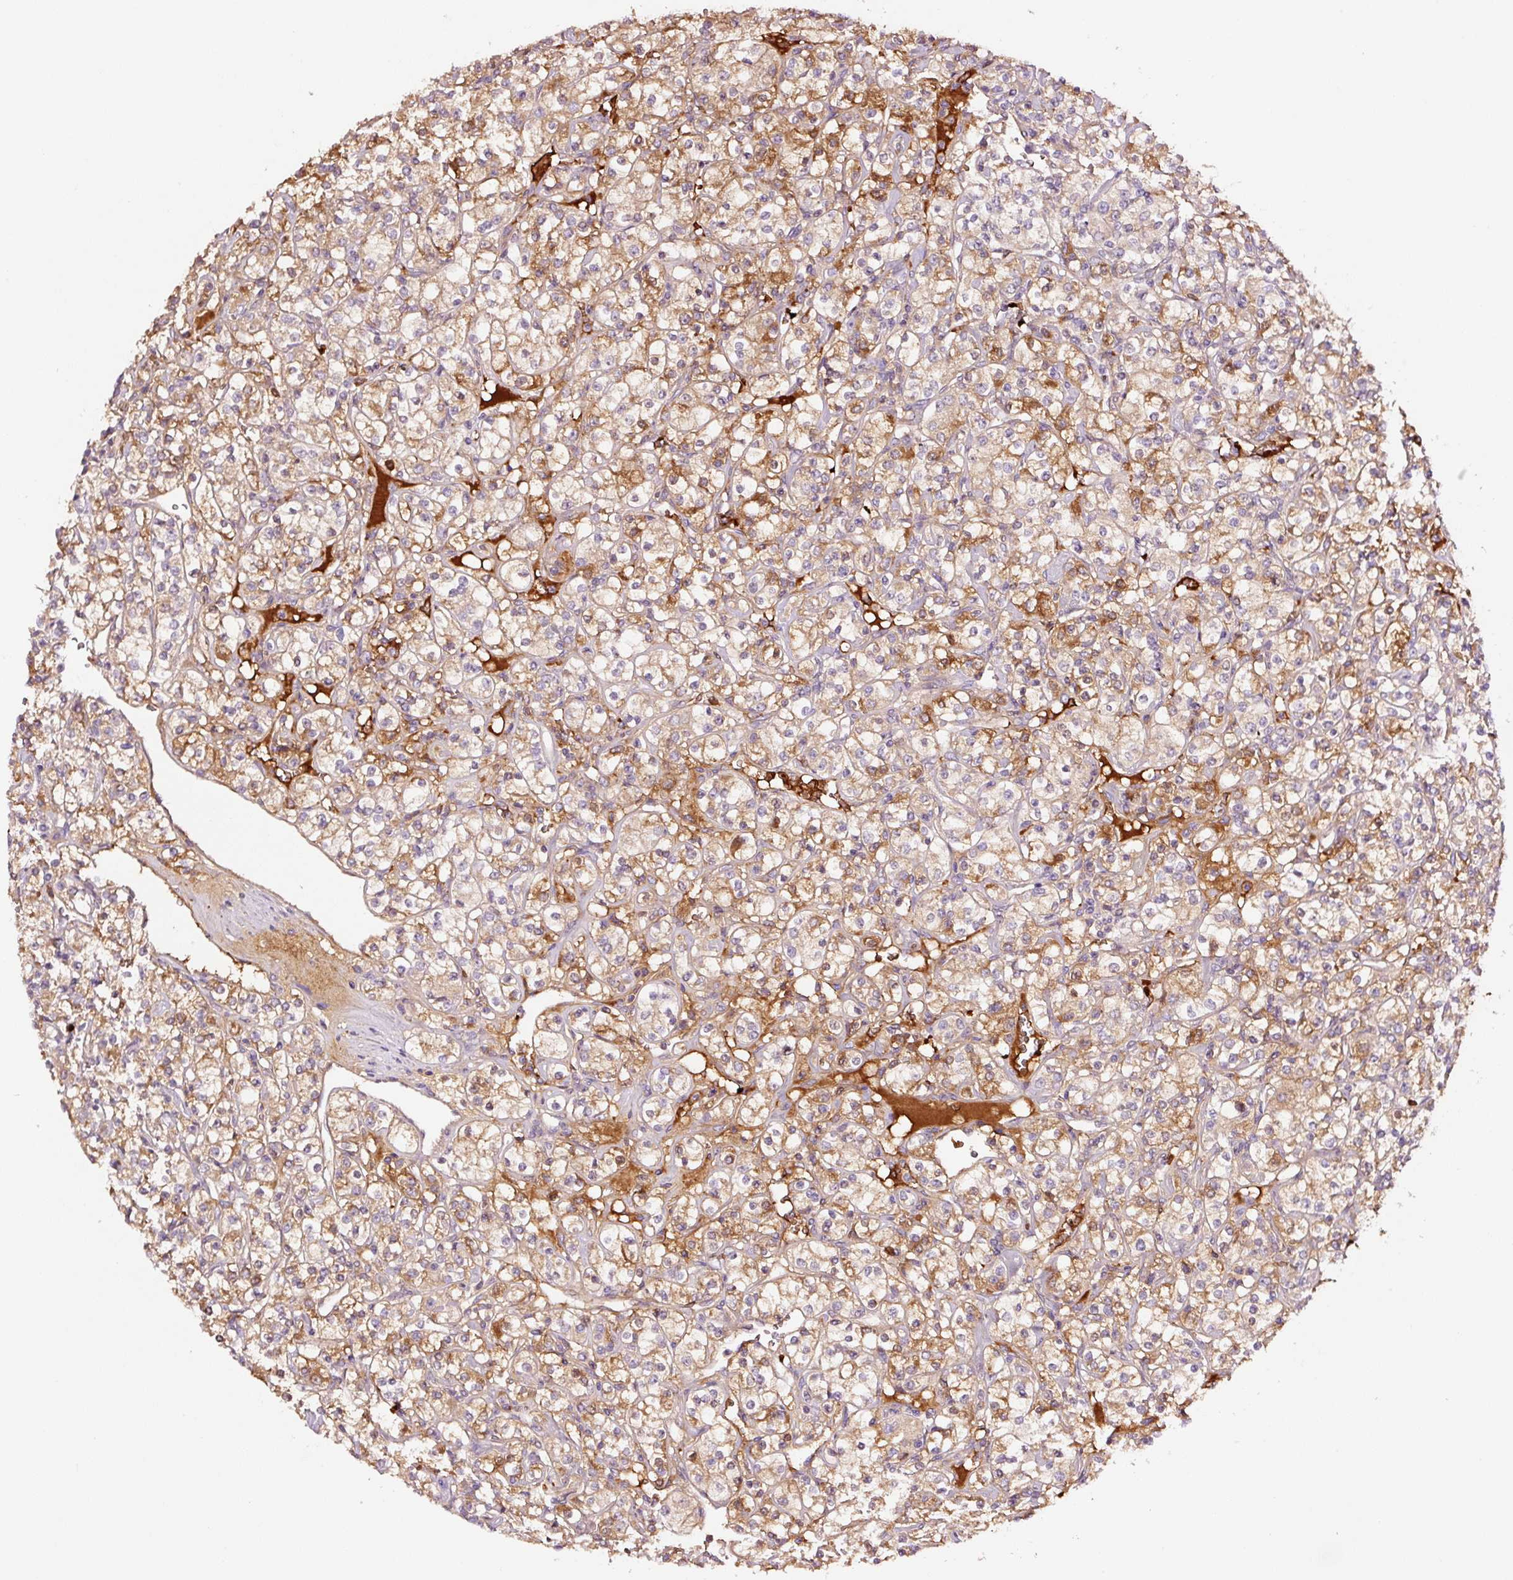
{"staining": {"intensity": "moderate", "quantity": ">75%", "location": "cytoplasmic/membranous"}, "tissue": "renal cancer", "cell_type": "Tumor cells", "image_type": "cancer", "snomed": [{"axis": "morphology", "description": "Adenocarcinoma, NOS"}, {"axis": "topography", "description": "Kidney"}], "caption": "Immunohistochemistry (IHC) staining of renal cancer, which exhibits medium levels of moderate cytoplasmic/membranous expression in about >75% of tumor cells indicating moderate cytoplasmic/membranous protein expression. The staining was performed using DAB (3,3'-diaminobenzidine) (brown) for protein detection and nuclei were counterstained in hematoxylin (blue).", "gene": "PGLYRP2", "patient": {"sex": "male", "age": 77}}